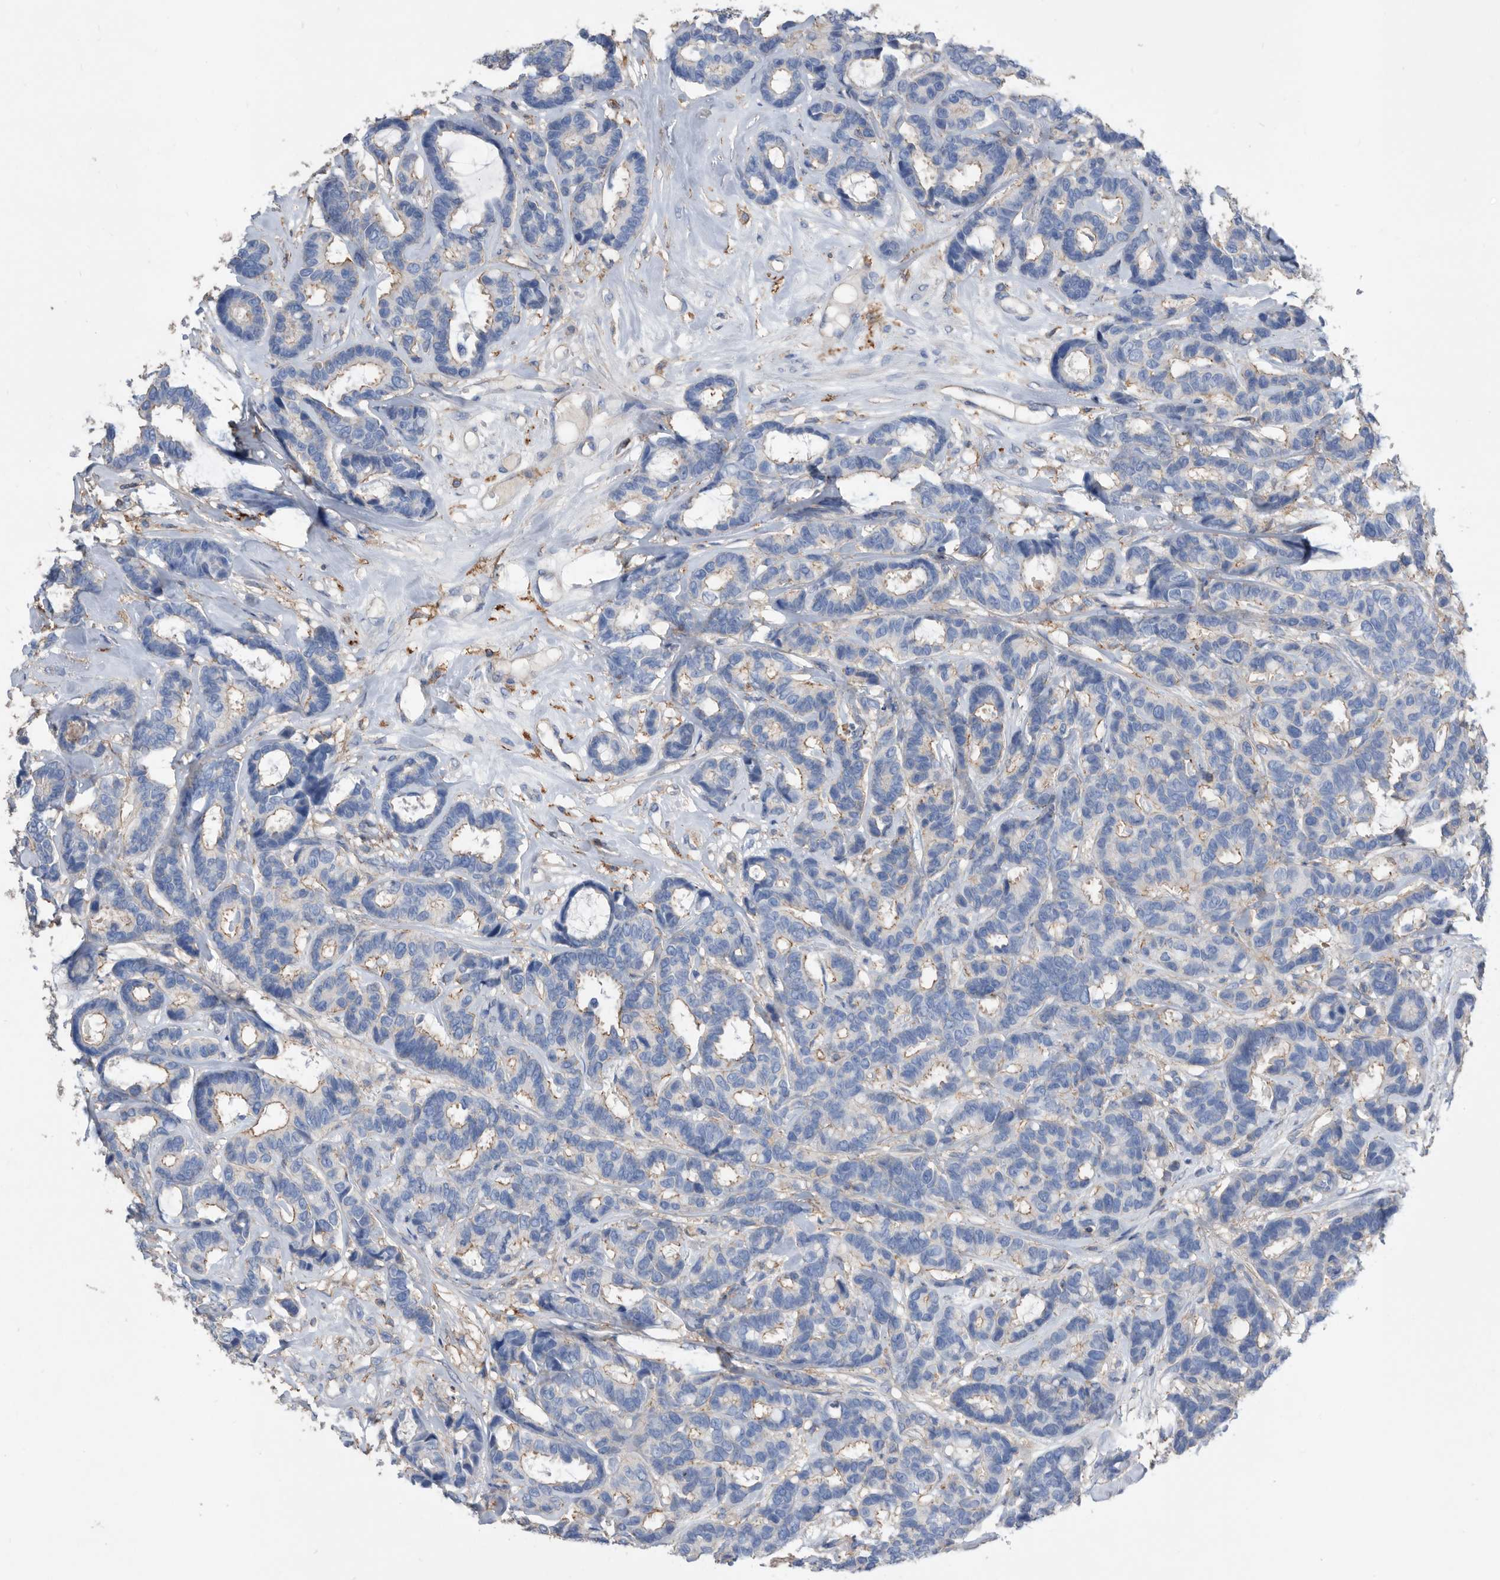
{"staining": {"intensity": "weak", "quantity": "<25%", "location": "cytoplasmic/membranous"}, "tissue": "breast cancer", "cell_type": "Tumor cells", "image_type": "cancer", "snomed": [{"axis": "morphology", "description": "Duct carcinoma"}, {"axis": "topography", "description": "Breast"}], "caption": "High power microscopy image of an IHC photomicrograph of breast cancer (intraductal carcinoma), revealing no significant positivity in tumor cells. (DAB (3,3'-diaminobenzidine) IHC visualized using brightfield microscopy, high magnification).", "gene": "MS4A4A", "patient": {"sex": "female", "age": 87}}